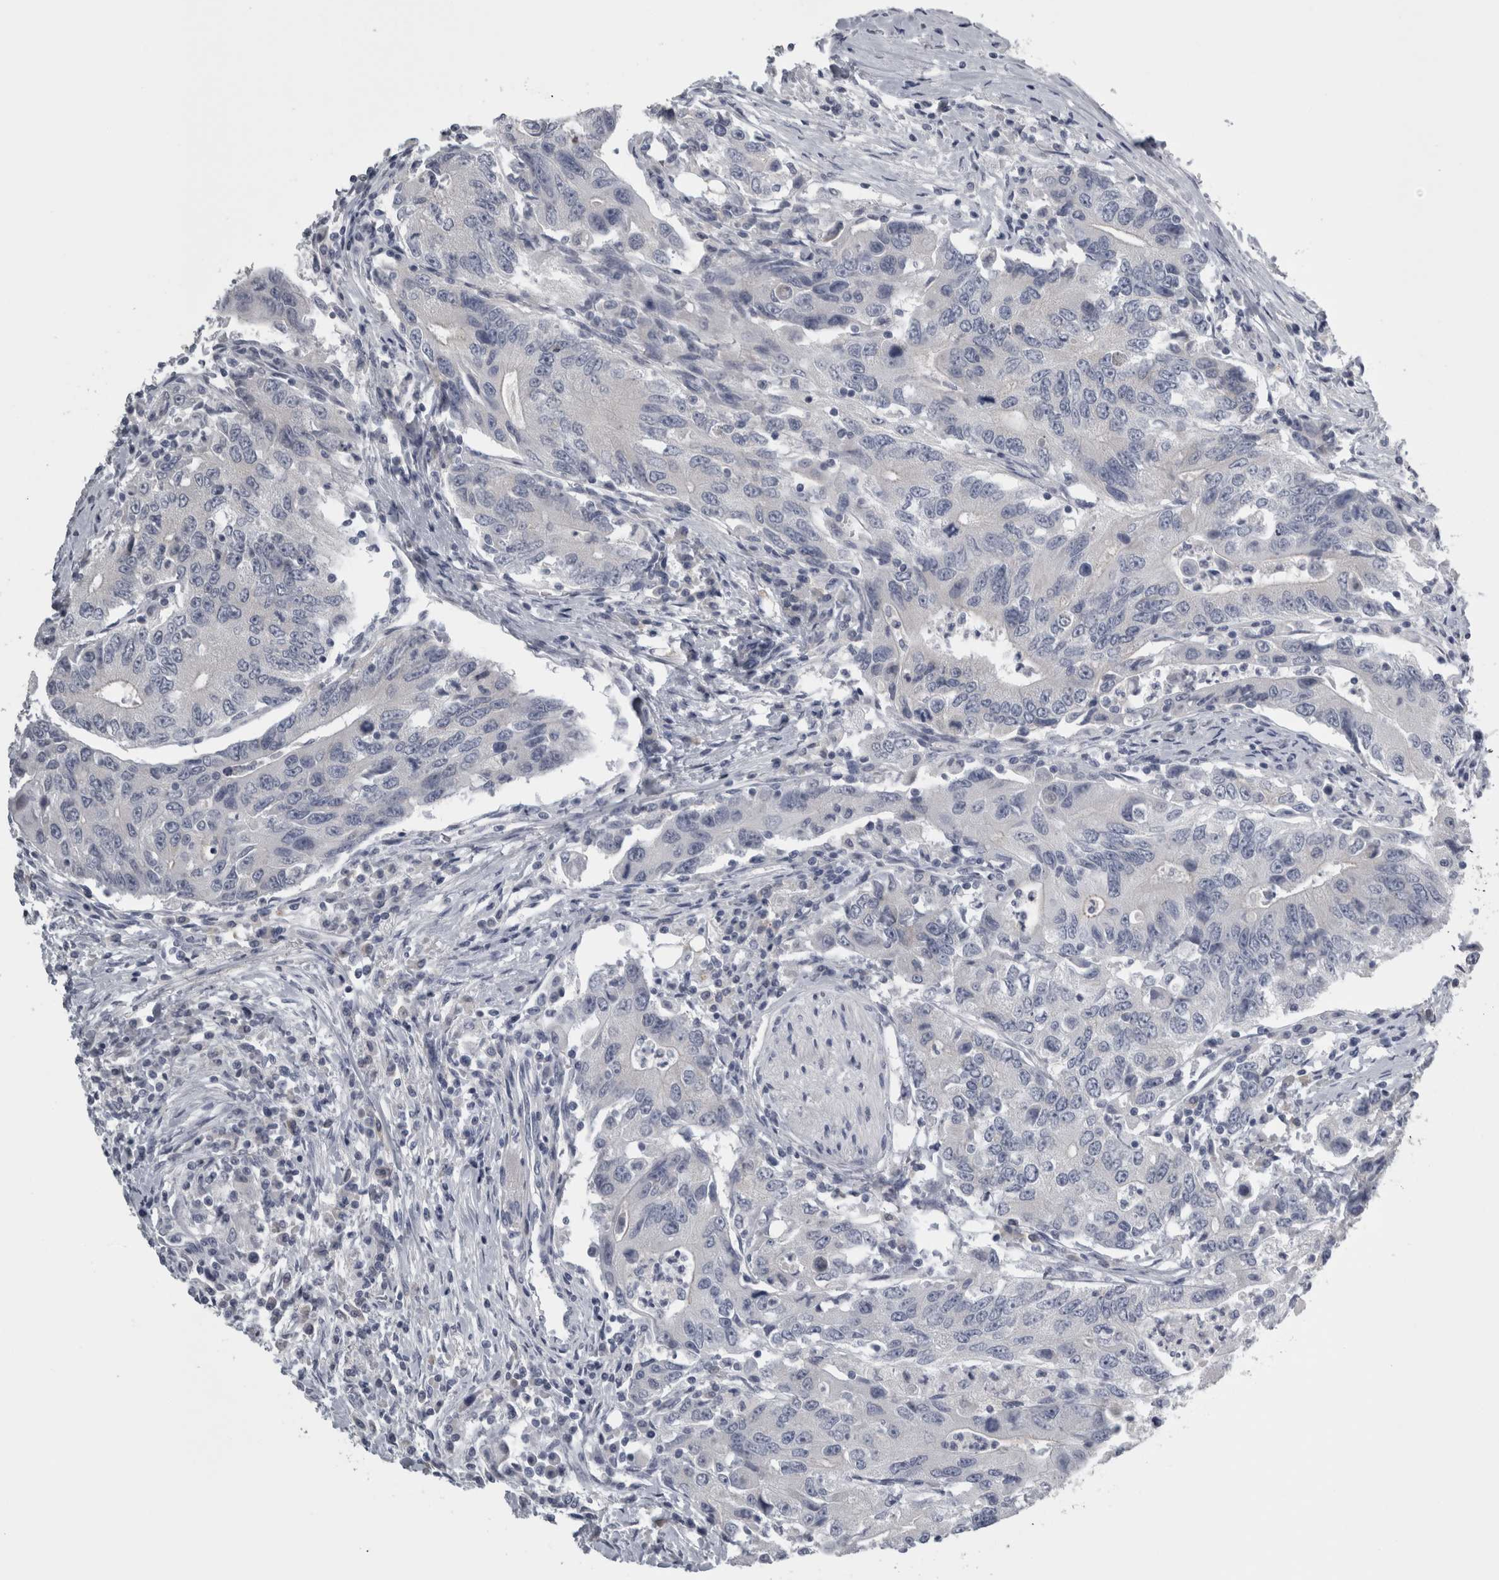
{"staining": {"intensity": "negative", "quantity": "none", "location": "none"}, "tissue": "colorectal cancer", "cell_type": "Tumor cells", "image_type": "cancer", "snomed": [{"axis": "morphology", "description": "Adenocarcinoma, NOS"}, {"axis": "topography", "description": "Colon"}], "caption": "Colorectal cancer stained for a protein using IHC shows no staining tumor cells.", "gene": "TCAP", "patient": {"sex": "female", "age": 77}}